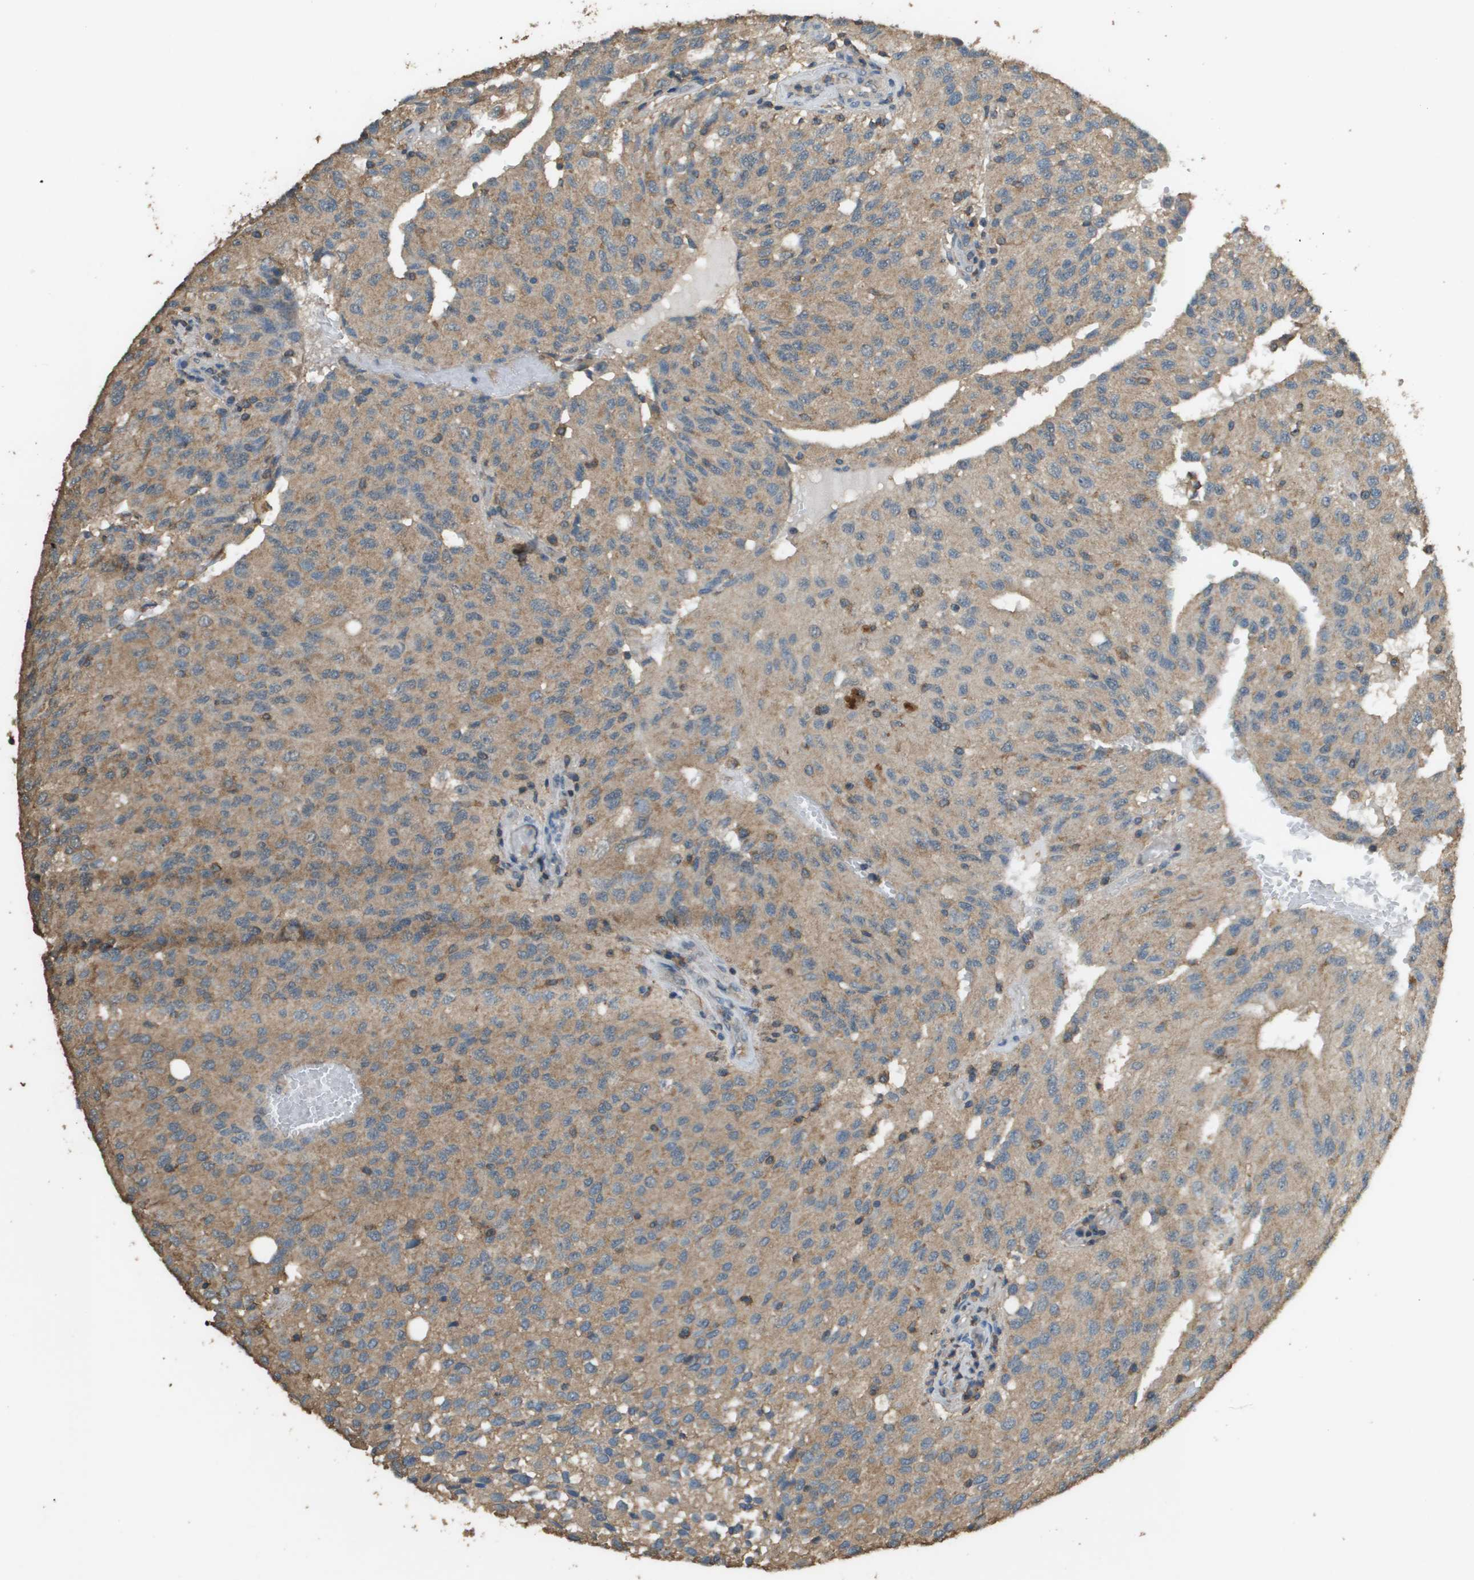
{"staining": {"intensity": "weak", "quantity": ">75%", "location": "cytoplasmic/membranous"}, "tissue": "glioma", "cell_type": "Tumor cells", "image_type": "cancer", "snomed": [{"axis": "morphology", "description": "Glioma, malignant, High grade"}, {"axis": "topography", "description": "Brain"}], "caption": "Human high-grade glioma (malignant) stained for a protein (brown) shows weak cytoplasmic/membranous positive positivity in about >75% of tumor cells.", "gene": "MS4A7", "patient": {"sex": "male", "age": 32}}